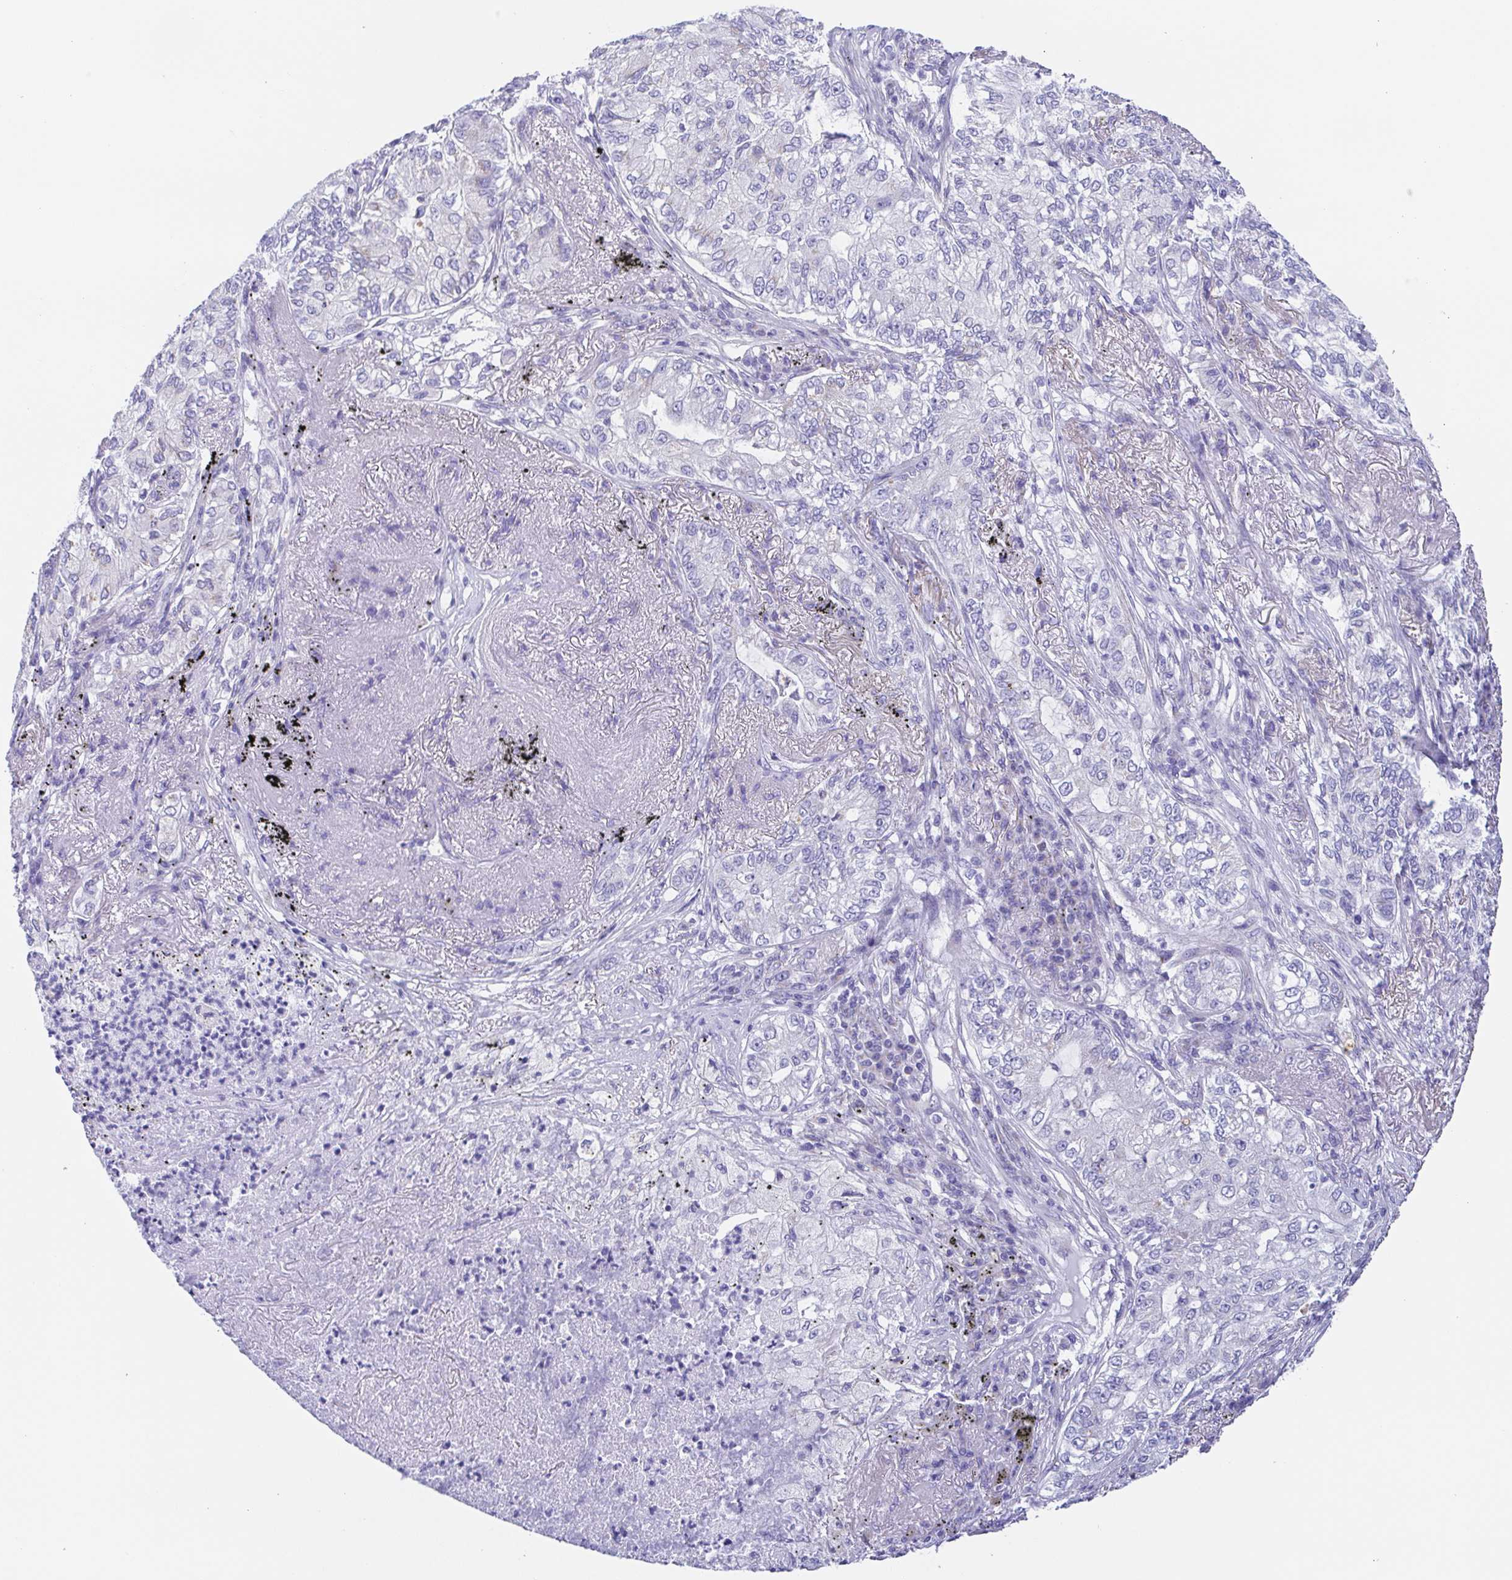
{"staining": {"intensity": "negative", "quantity": "none", "location": "none"}, "tissue": "lung cancer", "cell_type": "Tumor cells", "image_type": "cancer", "snomed": [{"axis": "morphology", "description": "Adenocarcinoma, NOS"}, {"axis": "topography", "description": "Lung"}], "caption": "Protein analysis of lung cancer exhibits no significant expression in tumor cells.", "gene": "SCG3", "patient": {"sex": "female", "age": 73}}